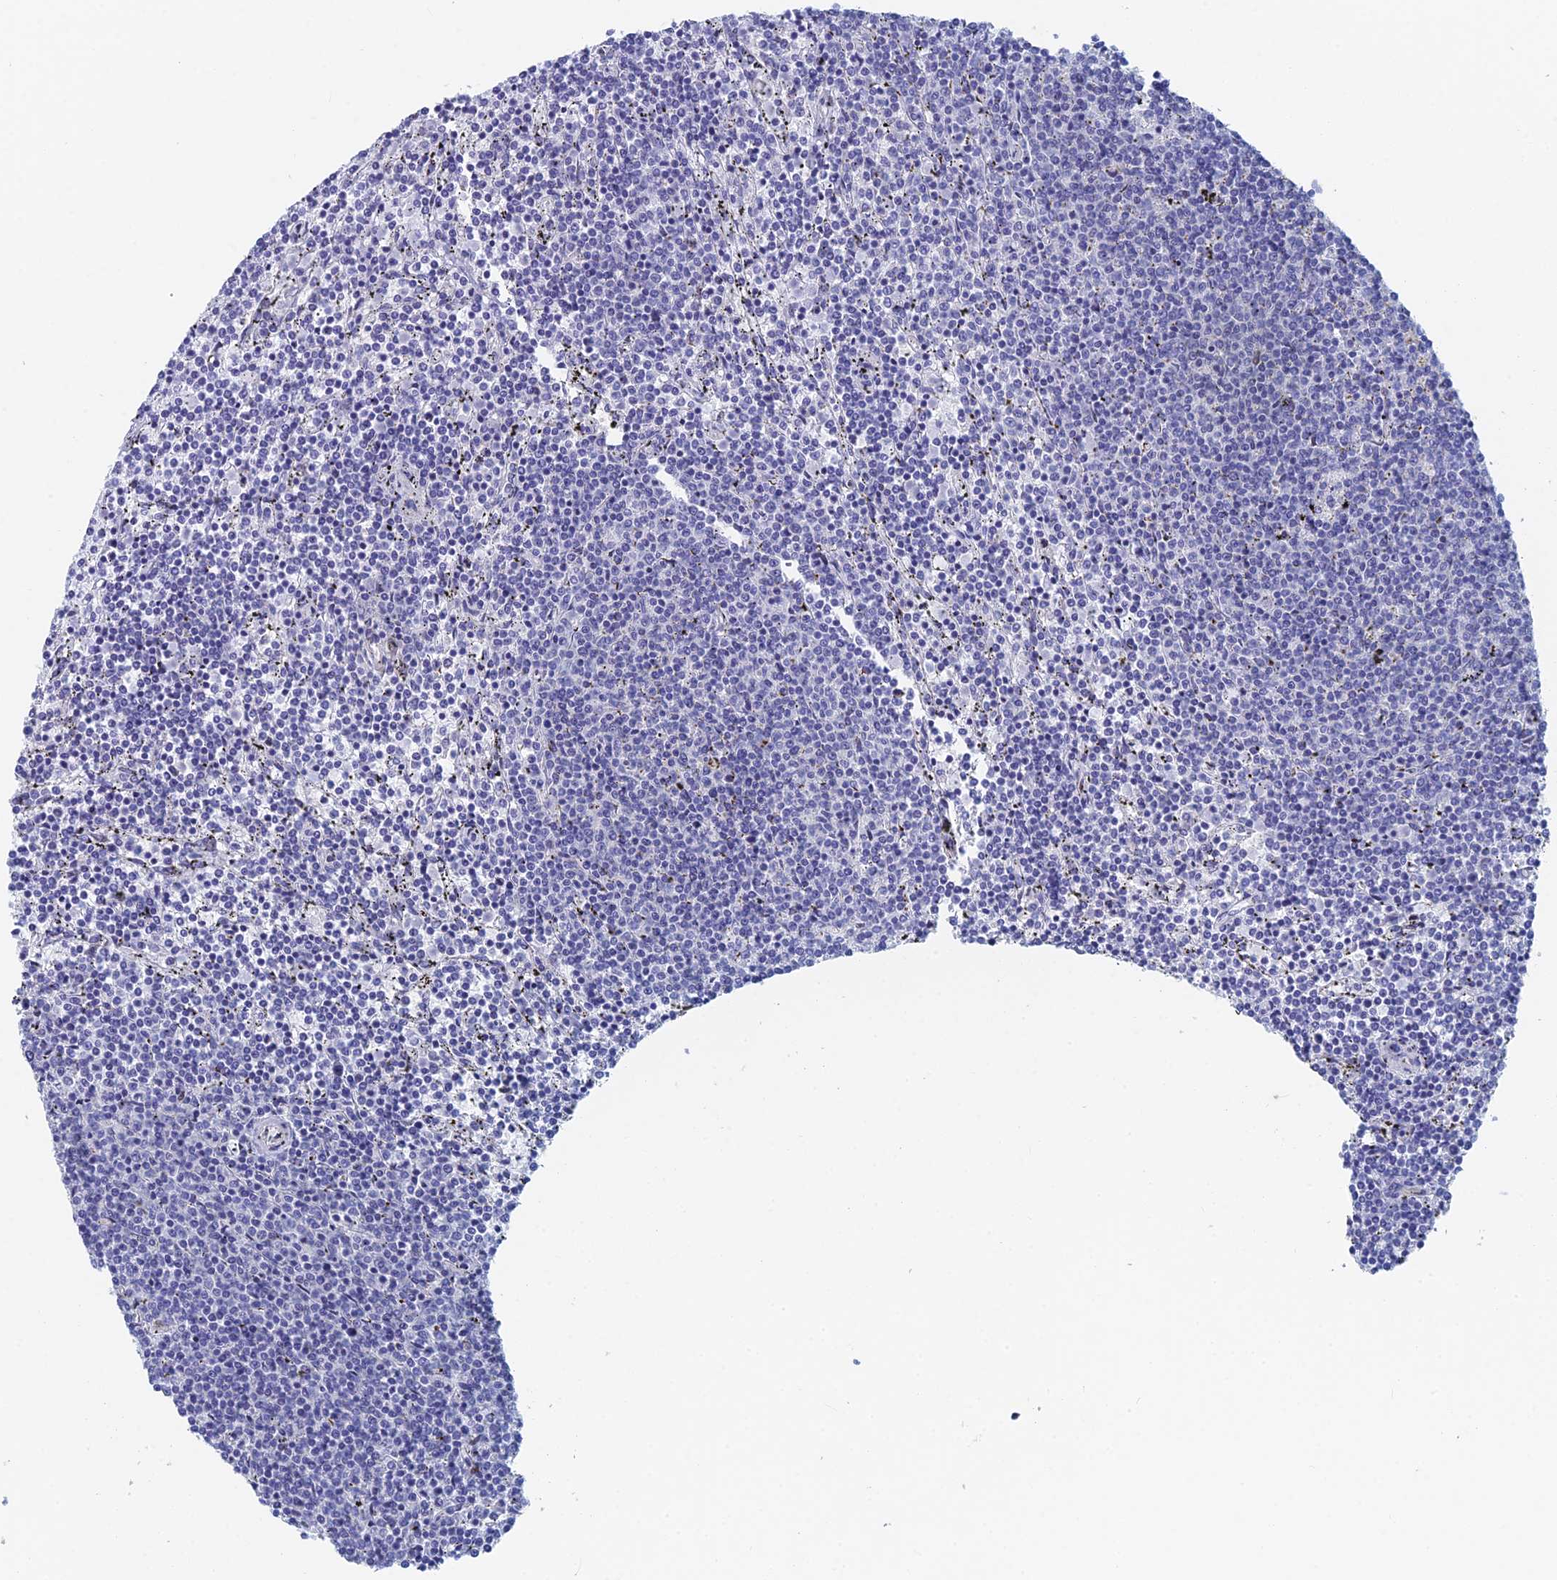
{"staining": {"intensity": "negative", "quantity": "none", "location": "none"}, "tissue": "lymphoma", "cell_type": "Tumor cells", "image_type": "cancer", "snomed": [{"axis": "morphology", "description": "Malignant lymphoma, non-Hodgkin's type, Low grade"}, {"axis": "topography", "description": "Spleen"}], "caption": "Protein analysis of lymphoma exhibits no significant positivity in tumor cells.", "gene": "DRGX", "patient": {"sex": "female", "age": 50}}